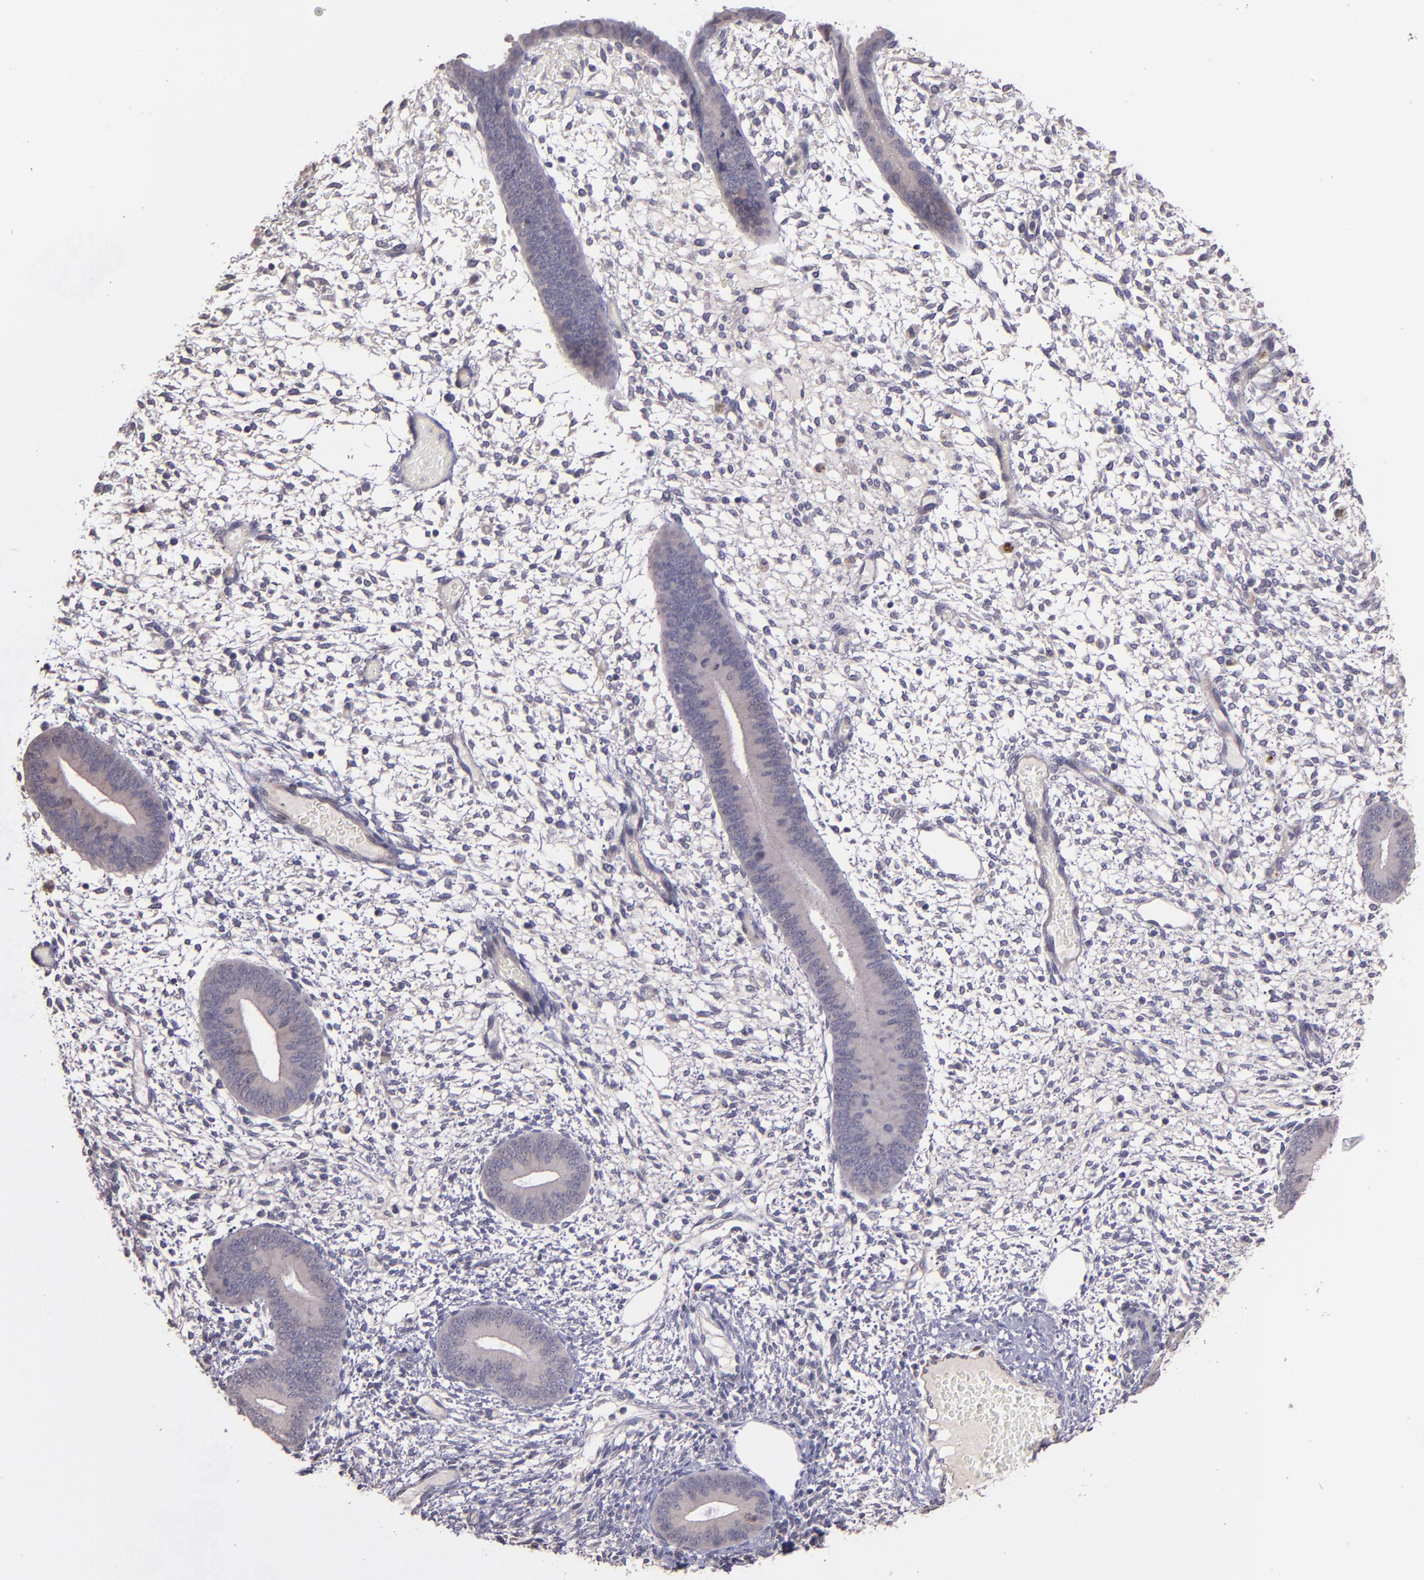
{"staining": {"intensity": "negative", "quantity": "none", "location": "none"}, "tissue": "endometrium", "cell_type": "Cells in endometrial stroma", "image_type": "normal", "snomed": [{"axis": "morphology", "description": "Normal tissue, NOS"}, {"axis": "topography", "description": "Endometrium"}], "caption": "The histopathology image demonstrates no significant positivity in cells in endometrial stroma of endometrium. (IHC, brightfield microscopy, high magnification).", "gene": "NUP62CL", "patient": {"sex": "female", "age": 42}}